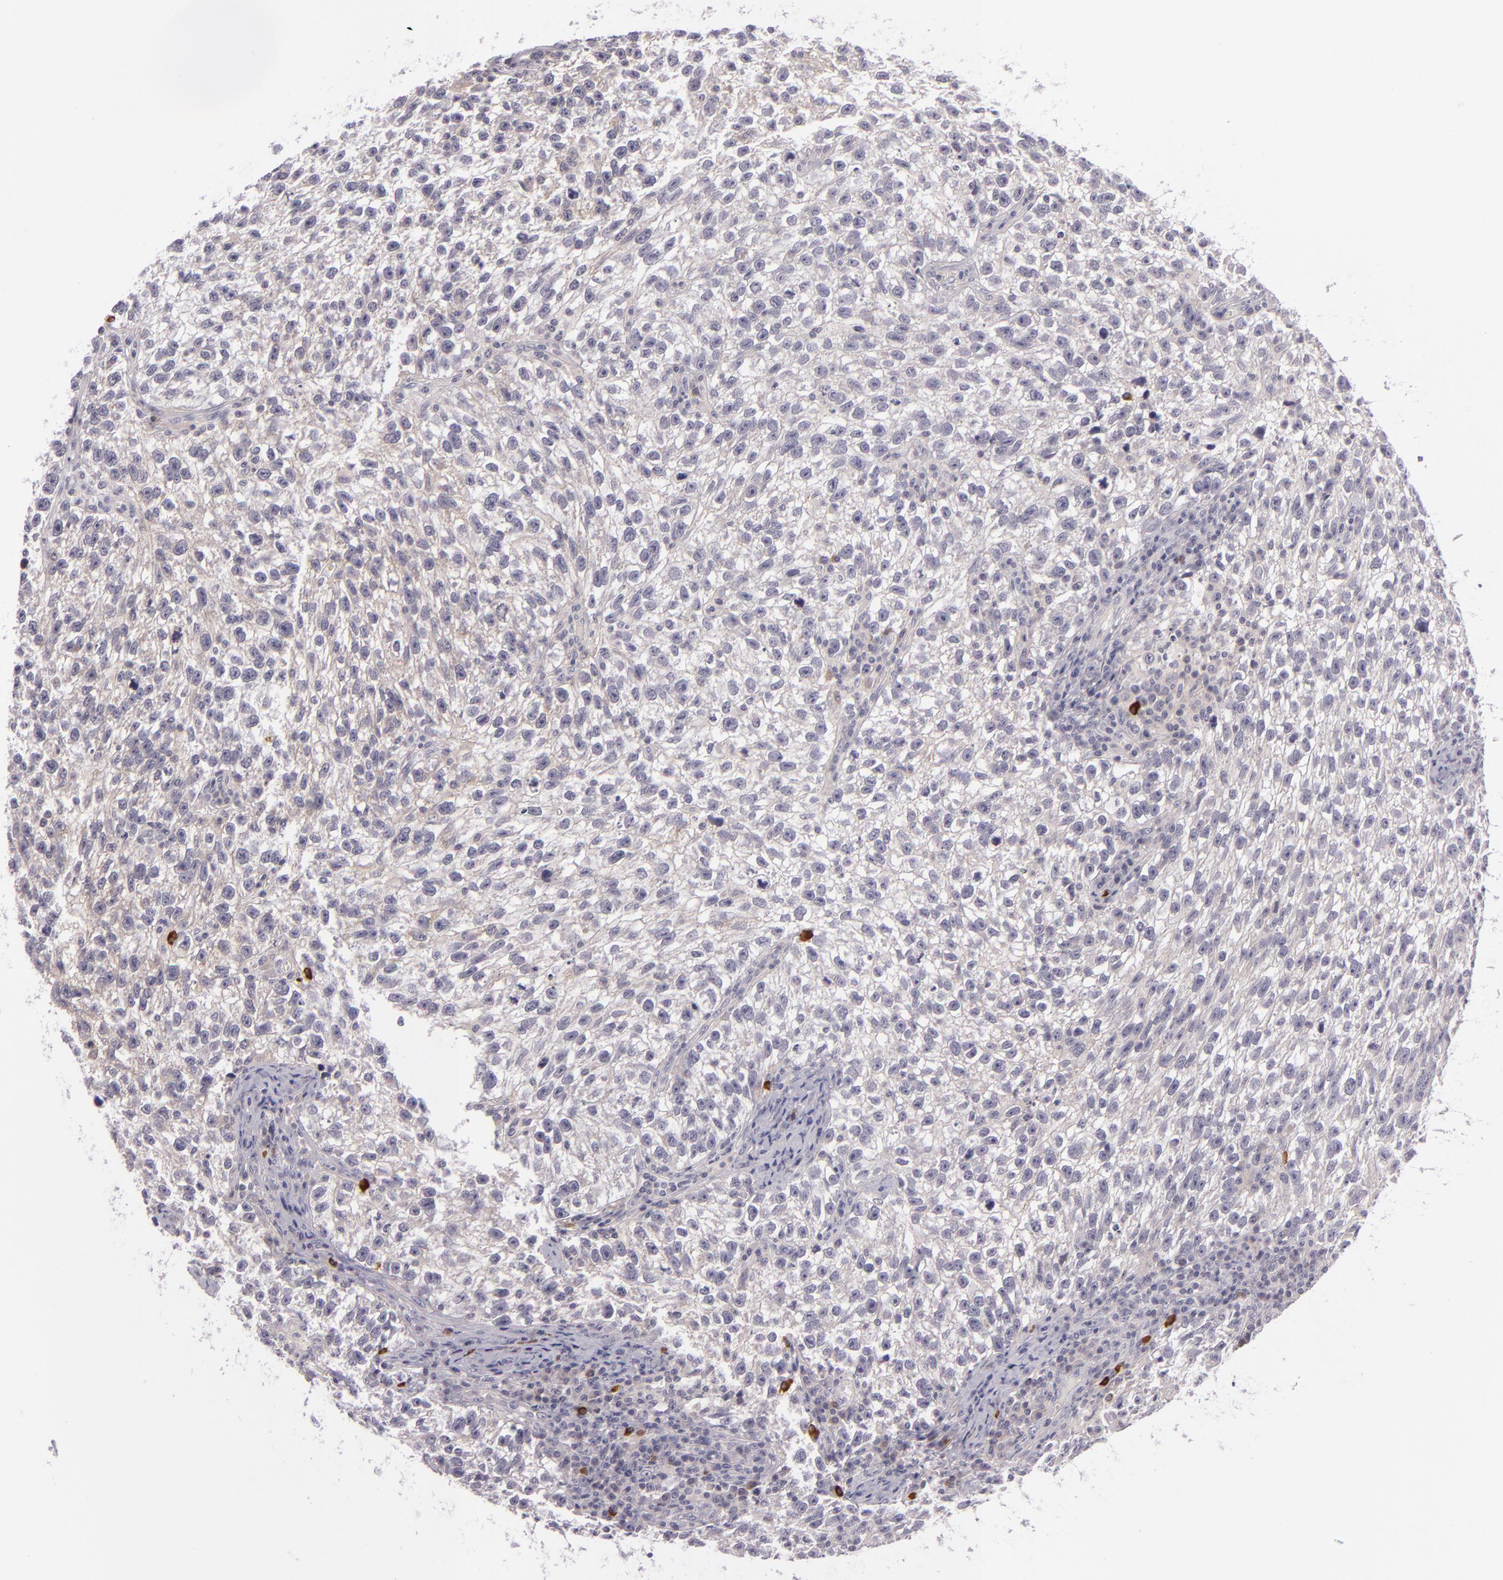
{"staining": {"intensity": "negative", "quantity": "none", "location": "none"}, "tissue": "testis cancer", "cell_type": "Tumor cells", "image_type": "cancer", "snomed": [{"axis": "morphology", "description": "Seminoma, NOS"}, {"axis": "topography", "description": "Testis"}], "caption": "This photomicrograph is of seminoma (testis) stained with immunohistochemistry (IHC) to label a protein in brown with the nuclei are counter-stained blue. There is no expression in tumor cells.", "gene": "DAG1", "patient": {"sex": "male", "age": 38}}